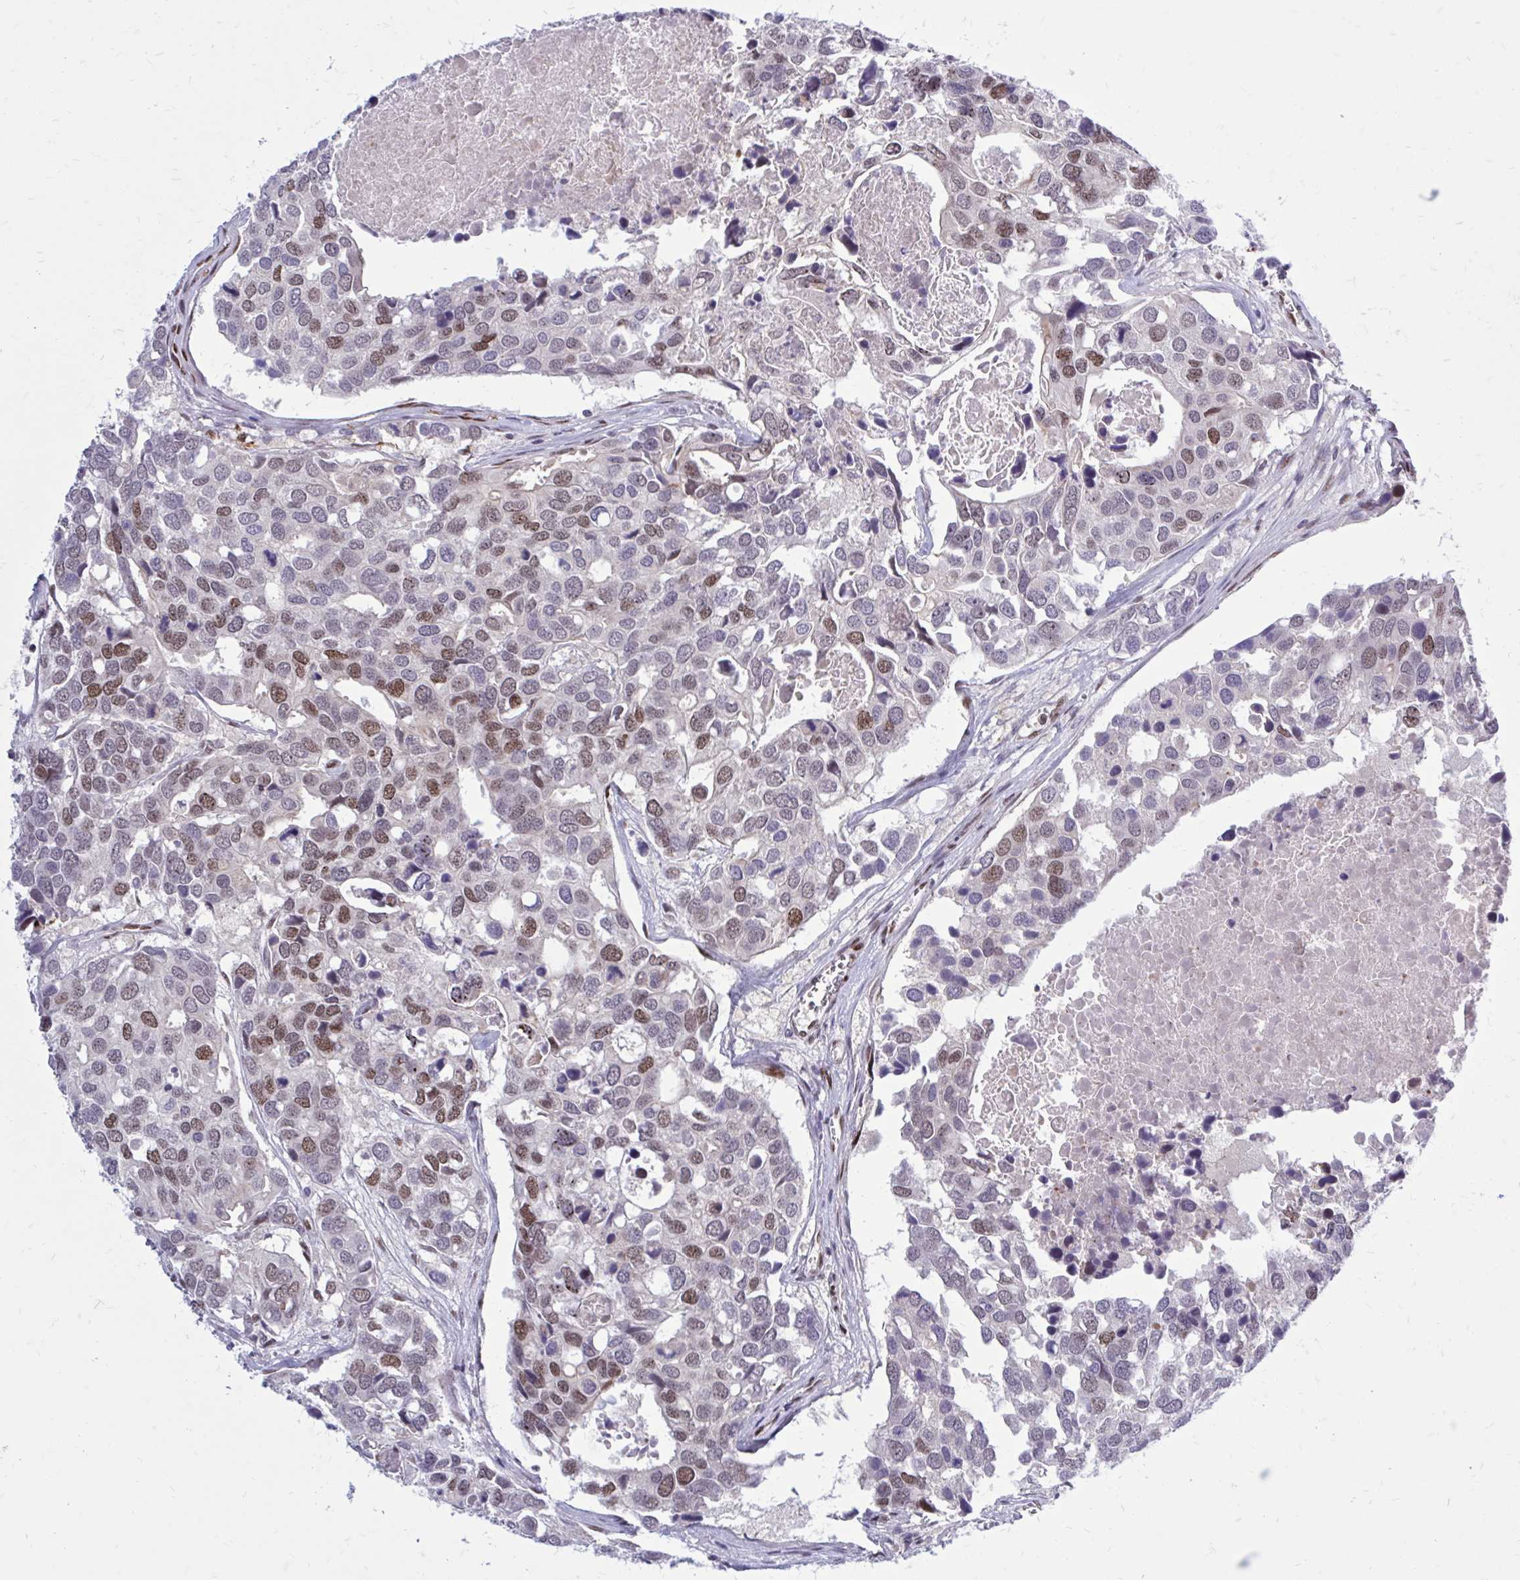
{"staining": {"intensity": "moderate", "quantity": "25%-75%", "location": "nuclear"}, "tissue": "breast cancer", "cell_type": "Tumor cells", "image_type": "cancer", "snomed": [{"axis": "morphology", "description": "Duct carcinoma"}, {"axis": "topography", "description": "Breast"}], "caption": "Human breast cancer stained for a protein (brown) shows moderate nuclear positive expression in about 25%-75% of tumor cells.", "gene": "PSME4", "patient": {"sex": "female", "age": 83}}